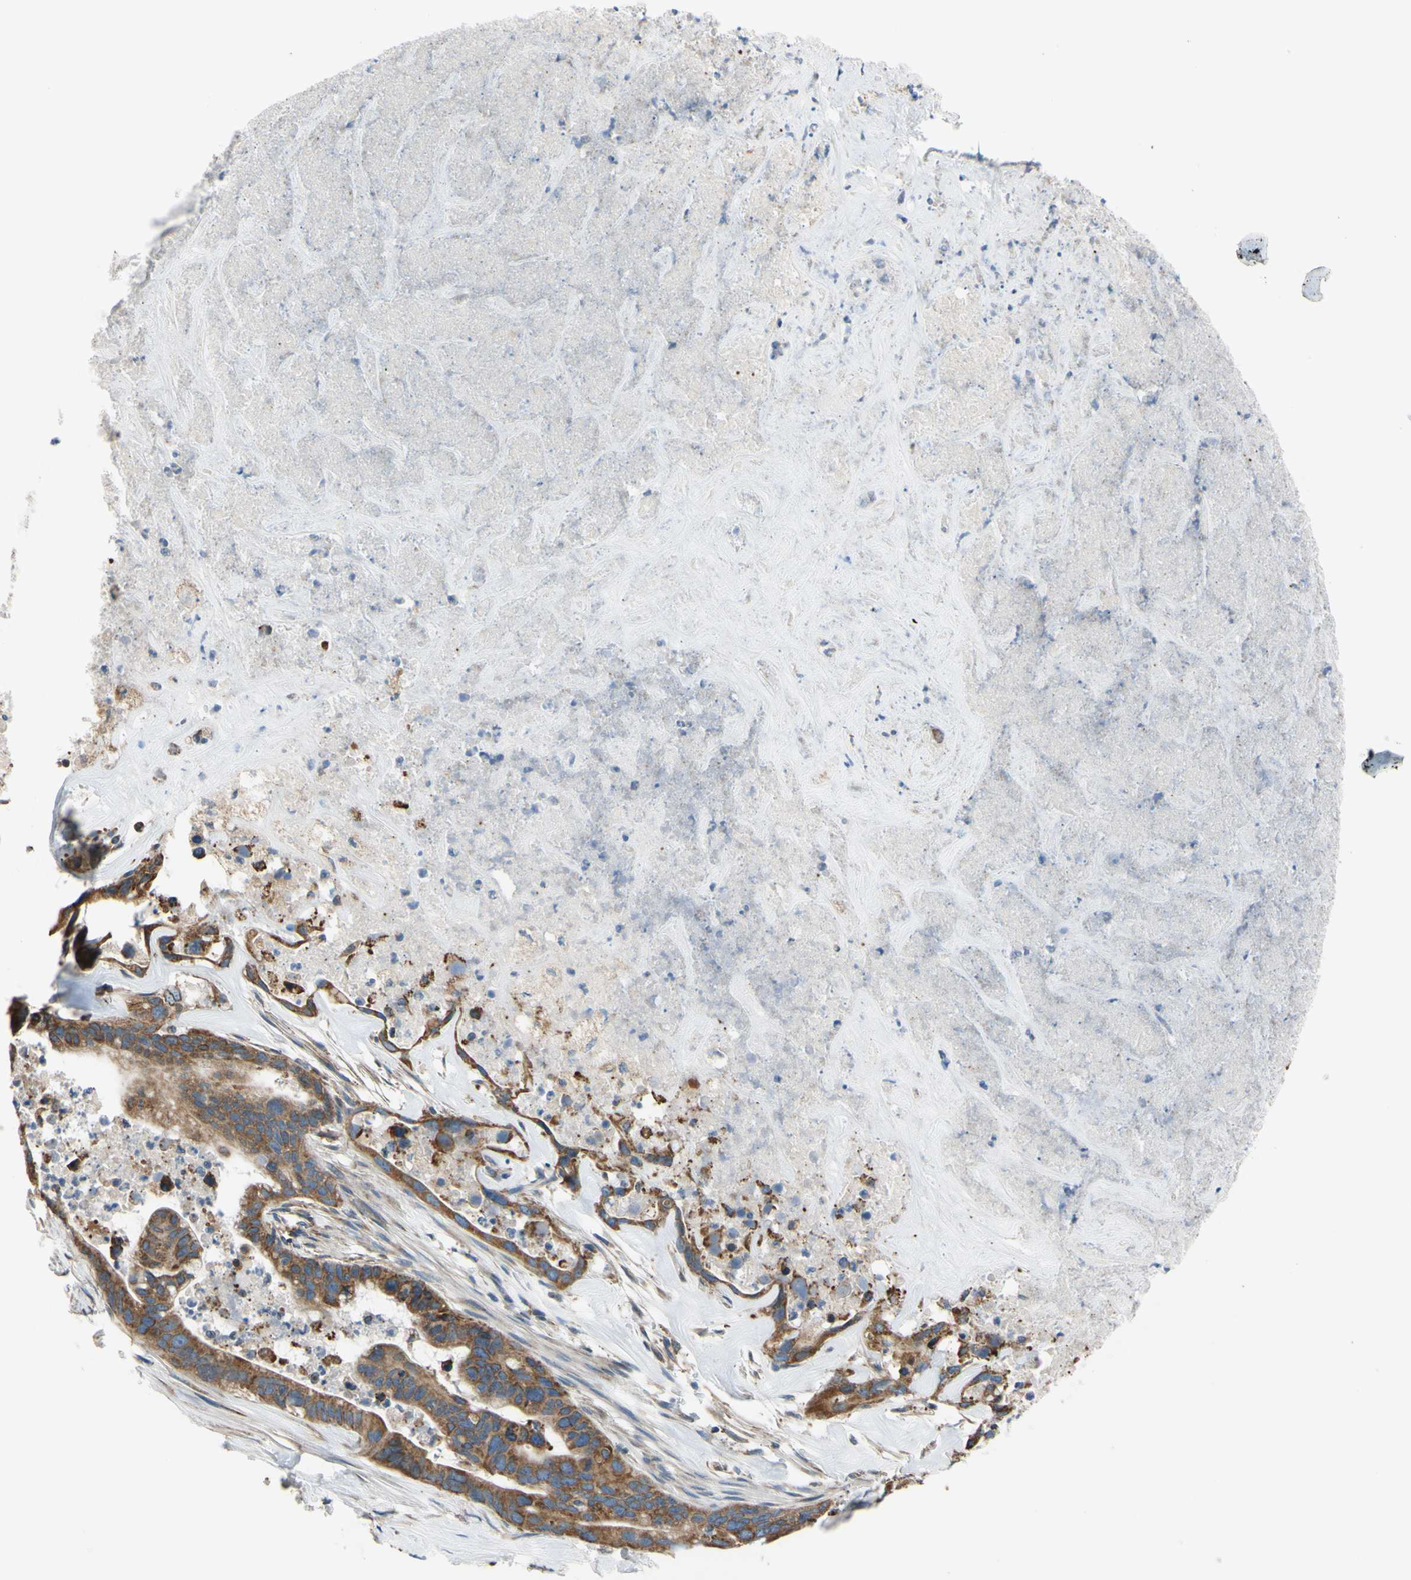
{"staining": {"intensity": "moderate", "quantity": ">75%", "location": "cytoplasmic/membranous"}, "tissue": "liver cancer", "cell_type": "Tumor cells", "image_type": "cancer", "snomed": [{"axis": "morphology", "description": "Cholangiocarcinoma"}, {"axis": "topography", "description": "Liver"}], "caption": "Immunohistochemical staining of human liver cancer (cholangiocarcinoma) displays moderate cytoplasmic/membranous protein positivity in about >75% of tumor cells.", "gene": "BMF", "patient": {"sex": "female", "age": 65}}